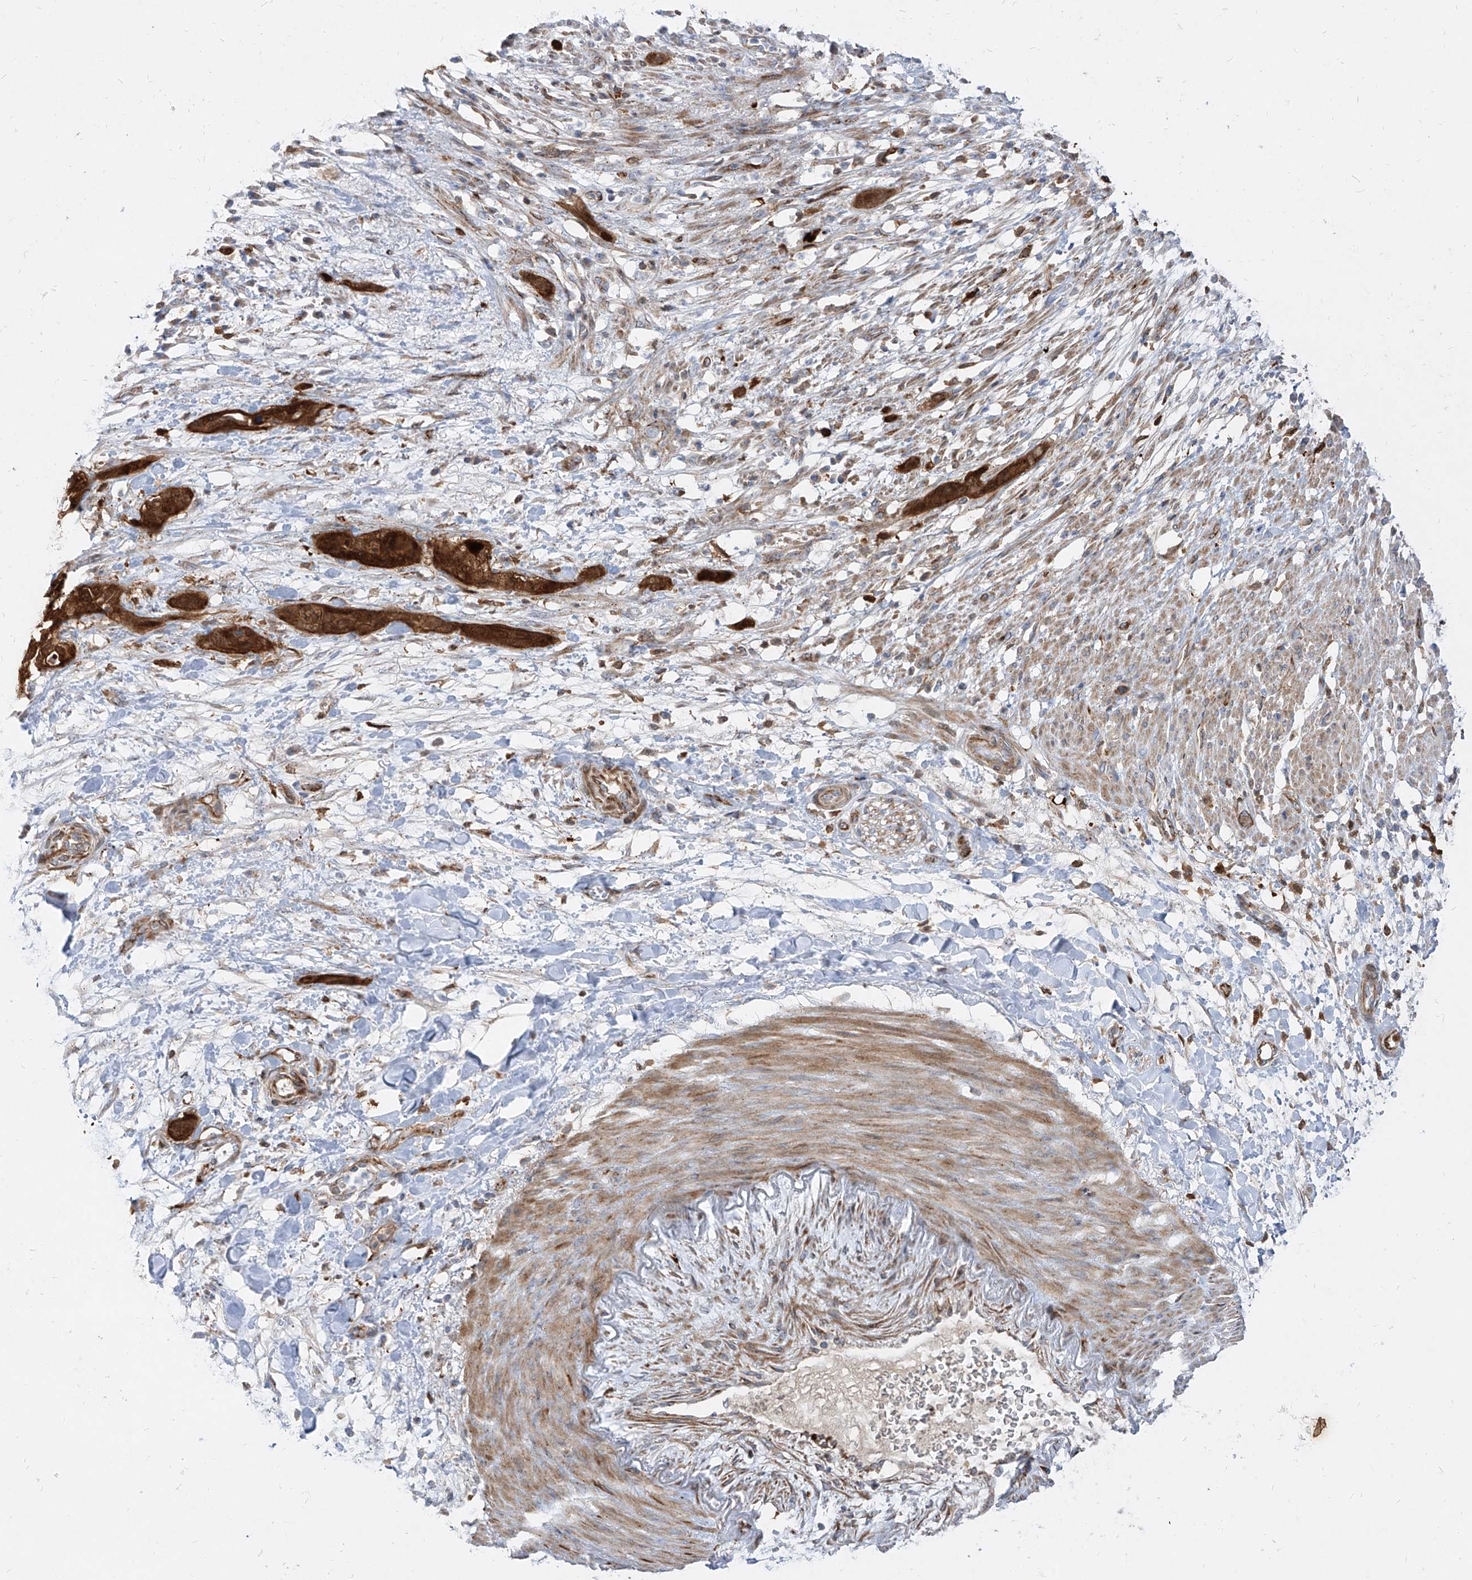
{"staining": {"intensity": "strong", "quantity": ">75%", "location": "cytoplasmic/membranous"}, "tissue": "pancreatic cancer", "cell_type": "Tumor cells", "image_type": "cancer", "snomed": [{"axis": "morphology", "description": "Adenocarcinoma, NOS"}, {"axis": "topography", "description": "Pancreas"}], "caption": "Strong cytoplasmic/membranous positivity is identified in approximately >75% of tumor cells in adenocarcinoma (pancreatic).", "gene": "KYNU", "patient": {"sex": "female", "age": 60}}